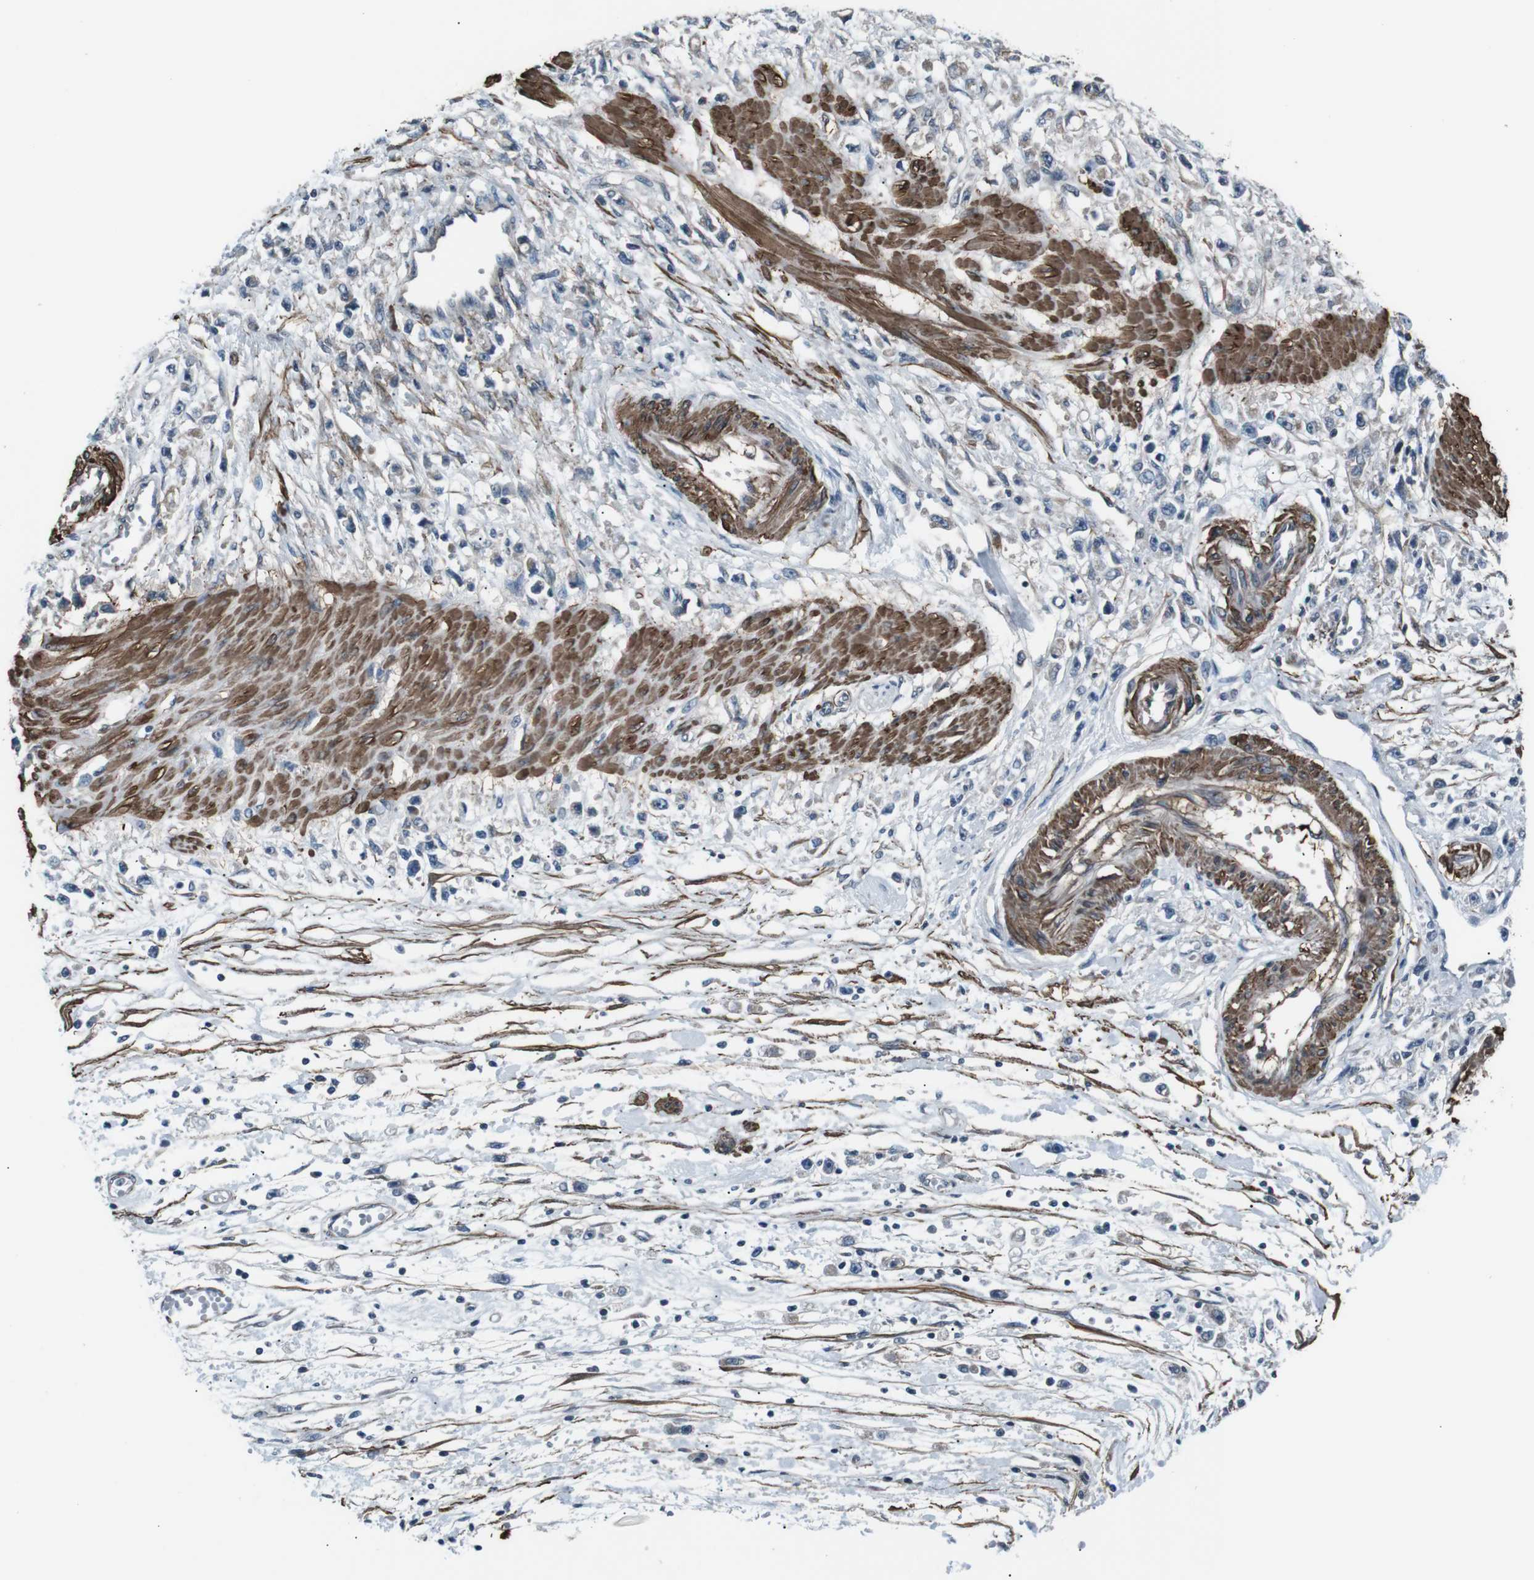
{"staining": {"intensity": "negative", "quantity": "none", "location": "none"}, "tissue": "stomach cancer", "cell_type": "Tumor cells", "image_type": "cancer", "snomed": [{"axis": "morphology", "description": "Adenocarcinoma, NOS"}, {"axis": "topography", "description": "Stomach"}], "caption": "IHC histopathology image of neoplastic tissue: adenocarcinoma (stomach) stained with DAB (3,3'-diaminobenzidine) demonstrates no significant protein staining in tumor cells.", "gene": "PDLIM5", "patient": {"sex": "female", "age": 59}}